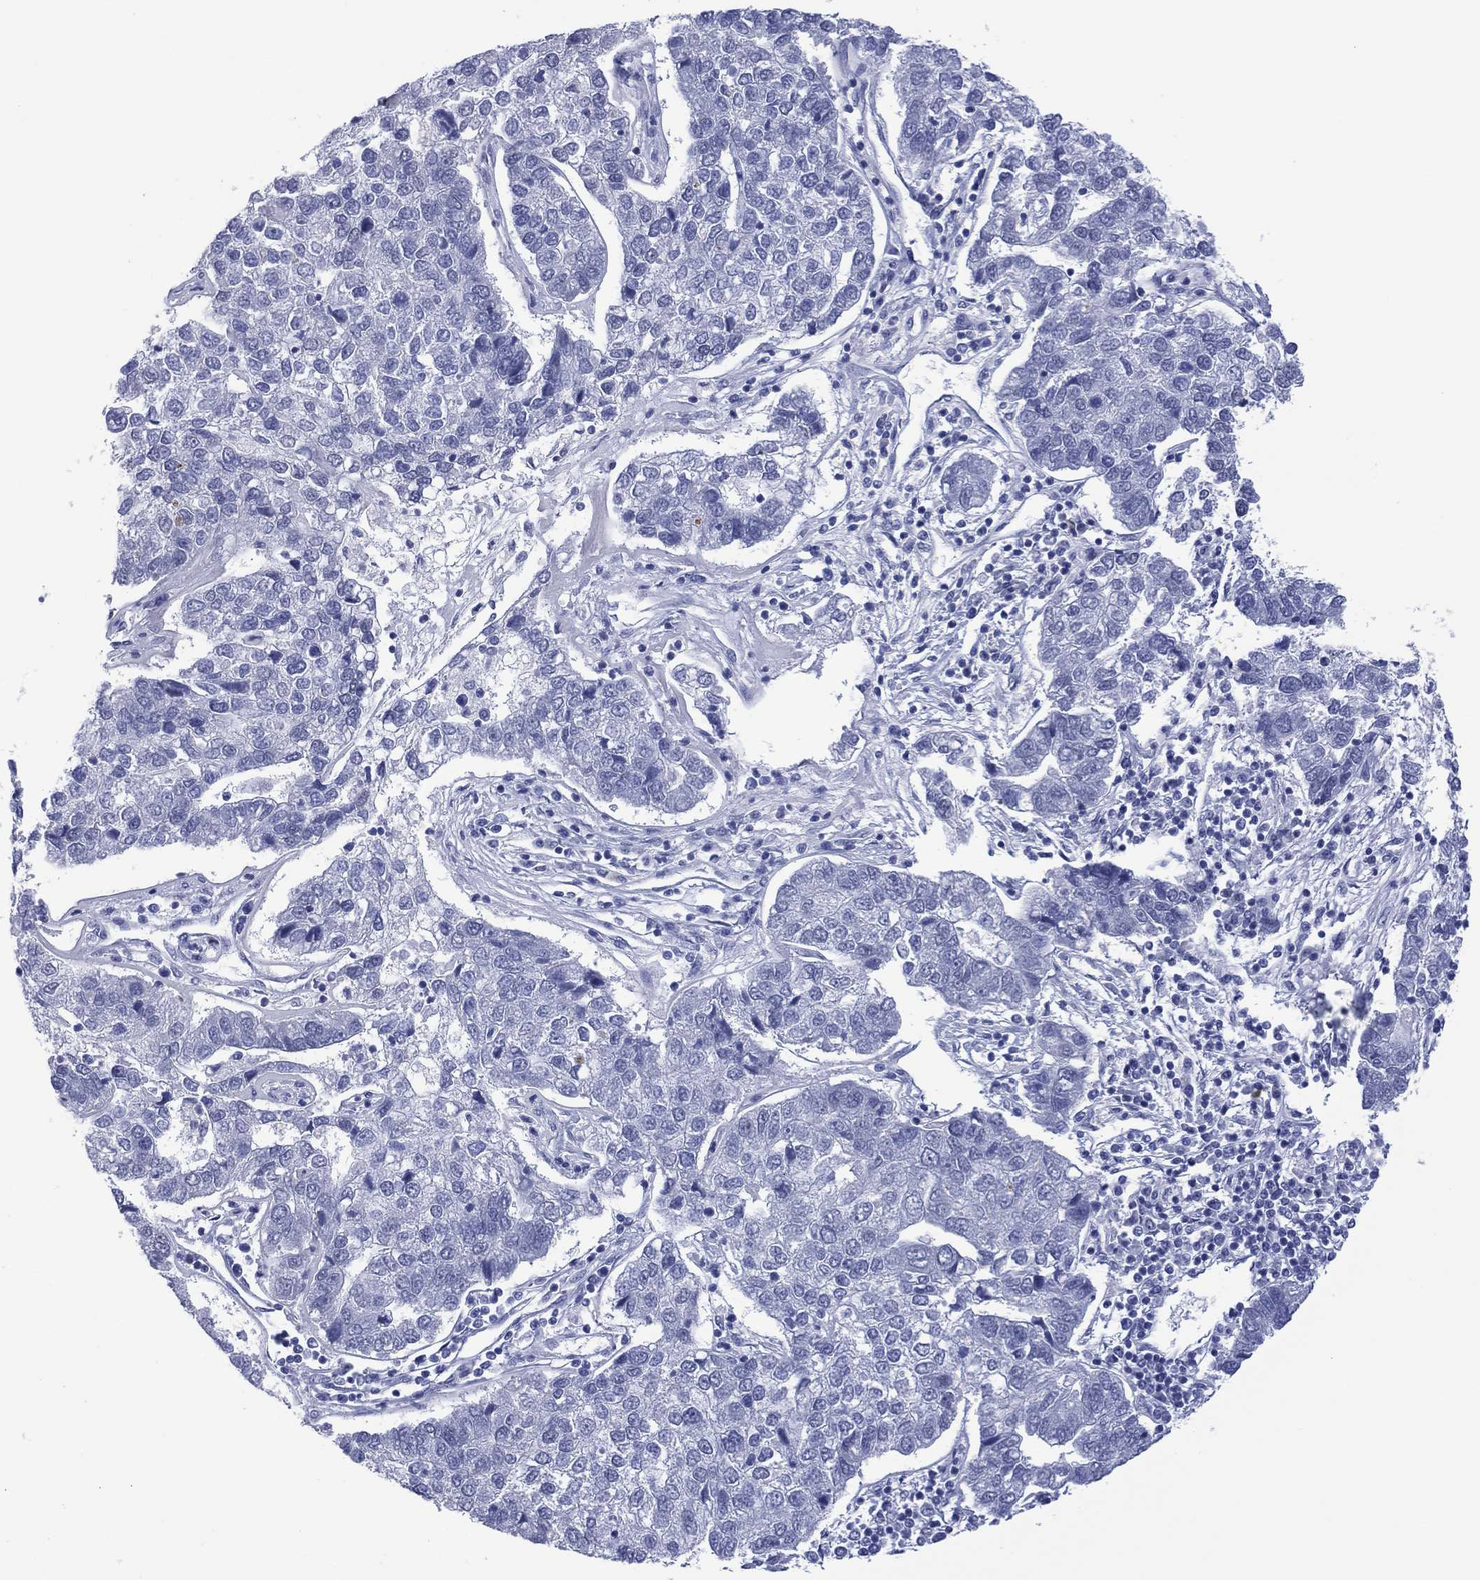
{"staining": {"intensity": "negative", "quantity": "none", "location": "none"}, "tissue": "pancreatic cancer", "cell_type": "Tumor cells", "image_type": "cancer", "snomed": [{"axis": "morphology", "description": "Adenocarcinoma, NOS"}, {"axis": "topography", "description": "Pancreas"}], "caption": "High magnification brightfield microscopy of pancreatic cancer (adenocarcinoma) stained with DAB (3,3'-diaminobenzidine) (brown) and counterstained with hematoxylin (blue): tumor cells show no significant positivity.", "gene": "UTF1", "patient": {"sex": "female", "age": 61}}